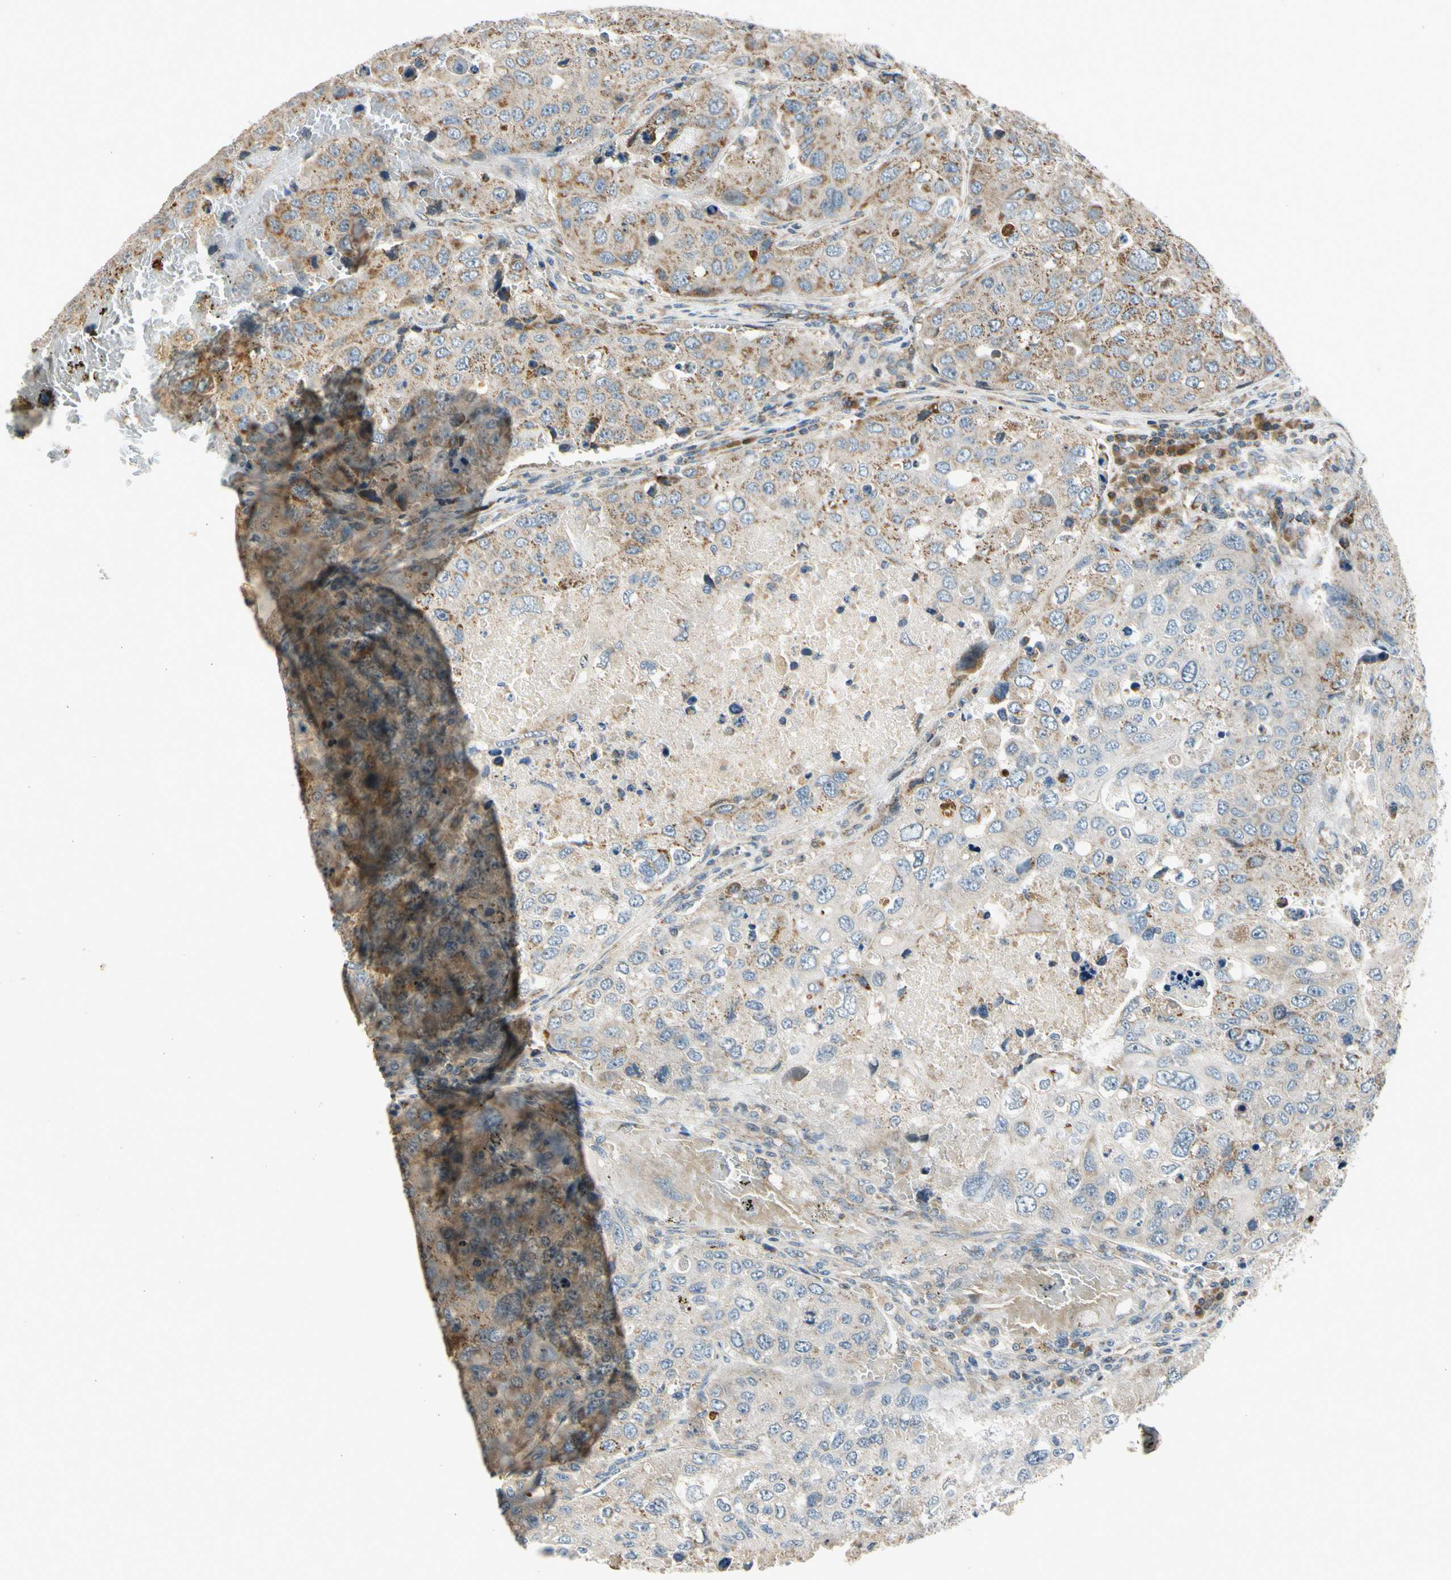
{"staining": {"intensity": "moderate", "quantity": ">75%", "location": "cytoplasmic/membranous"}, "tissue": "urothelial cancer", "cell_type": "Tumor cells", "image_type": "cancer", "snomed": [{"axis": "morphology", "description": "Urothelial carcinoma, High grade"}, {"axis": "topography", "description": "Lymph node"}, {"axis": "topography", "description": "Urinary bladder"}], "caption": "Protein staining displays moderate cytoplasmic/membranous staining in about >75% of tumor cells in urothelial cancer. (brown staining indicates protein expression, while blue staining denotes nuclei).", "gene": "NPHP3", "patient": {"sex": "male", "age": 51}}